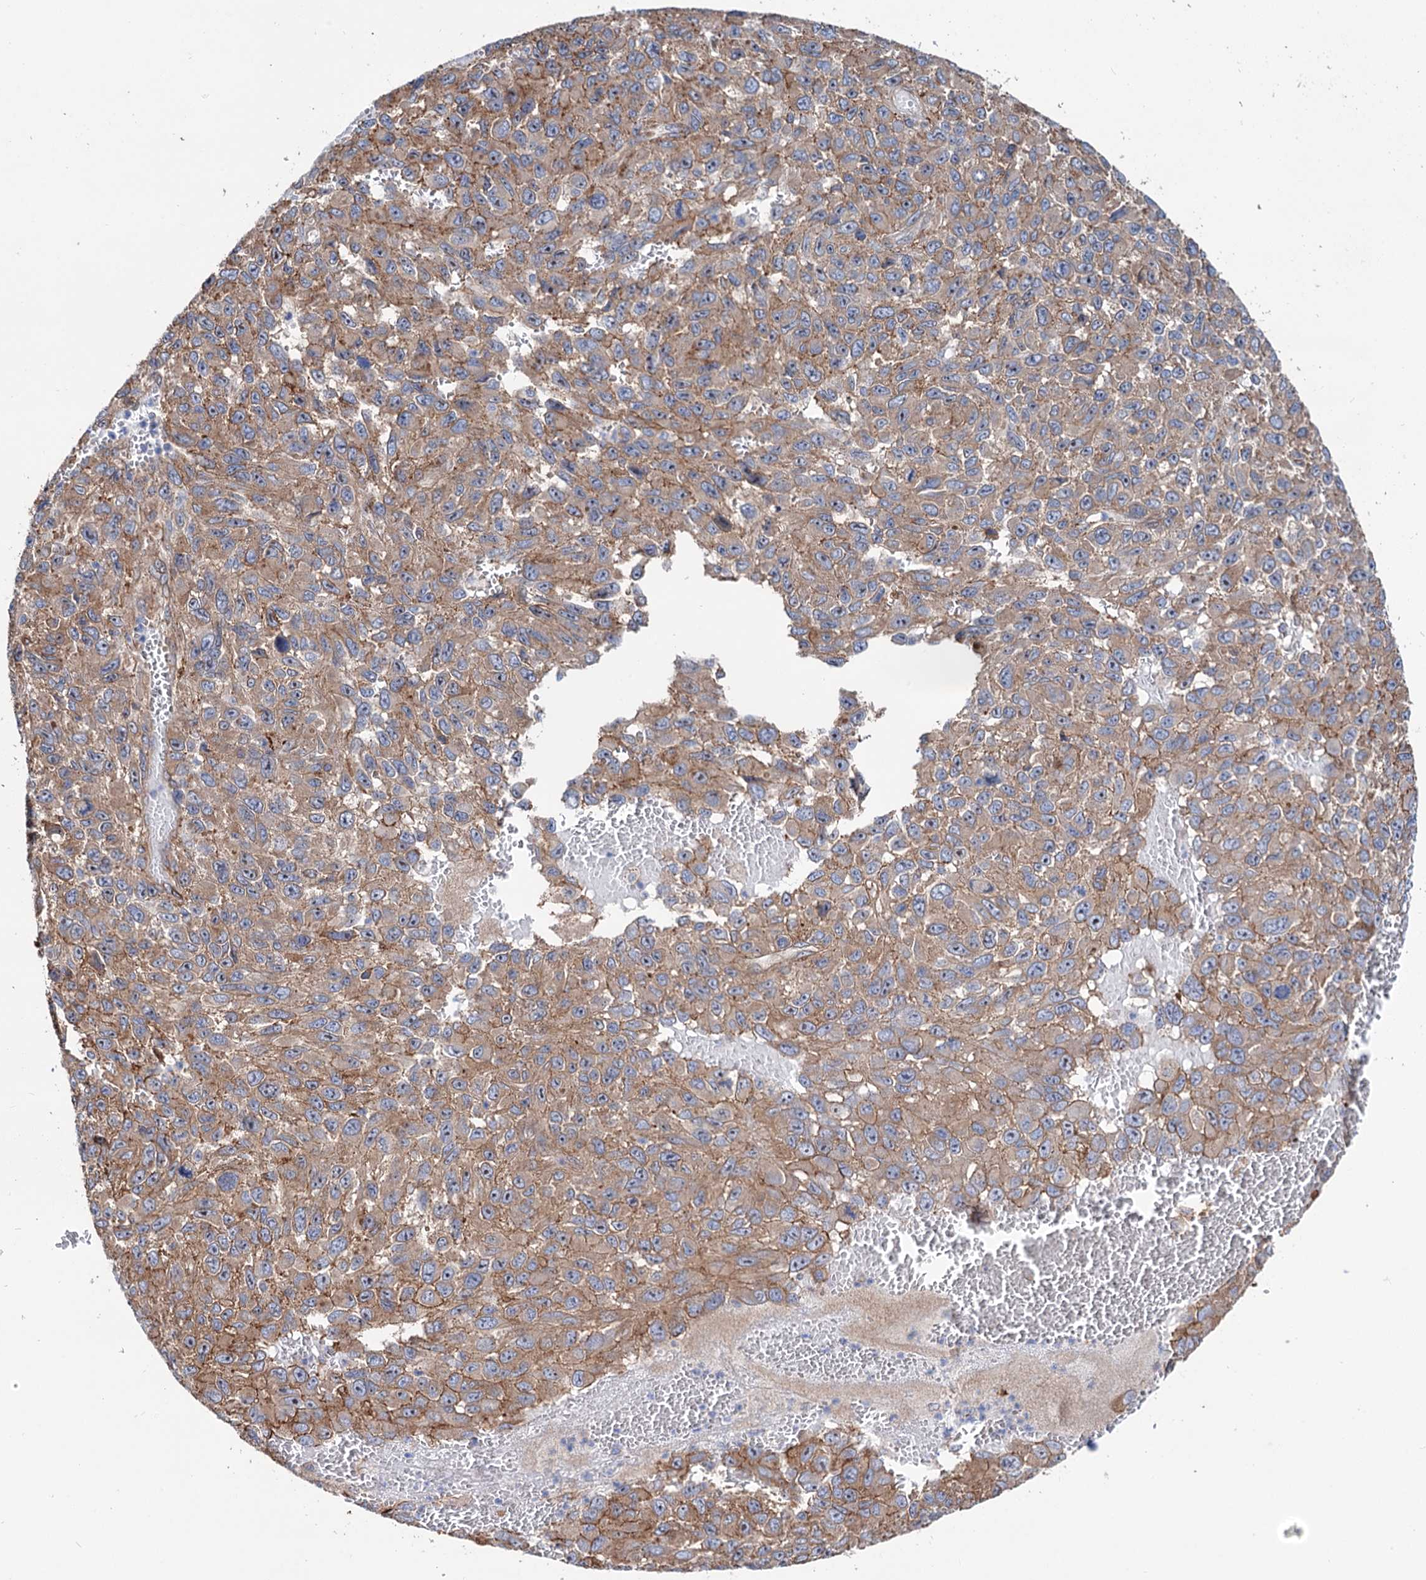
{"staining": {"intensity": "moderate", "quantity": ">75%", "location": "cytoplasmic/membranous"}, "tissue": "melanoma", "cell_type": "Tumor cells", "image_type": "cancer", "snomed": [{"axis": "morphology", "description": "Normal tissue, NOS"}, {"axis": "morphology", "description": "Malignant melanoma, NOS"}, {"axis": "topography", "description": "Skin"}], "caption": "Human malignant melanoma stained with a brown dye reveals moderate cytoplasmic/membranous positive expression in about >75% of tumor cells.", "gene": "PTDSS2", "patient": {"sex": "female", "age": 96}}